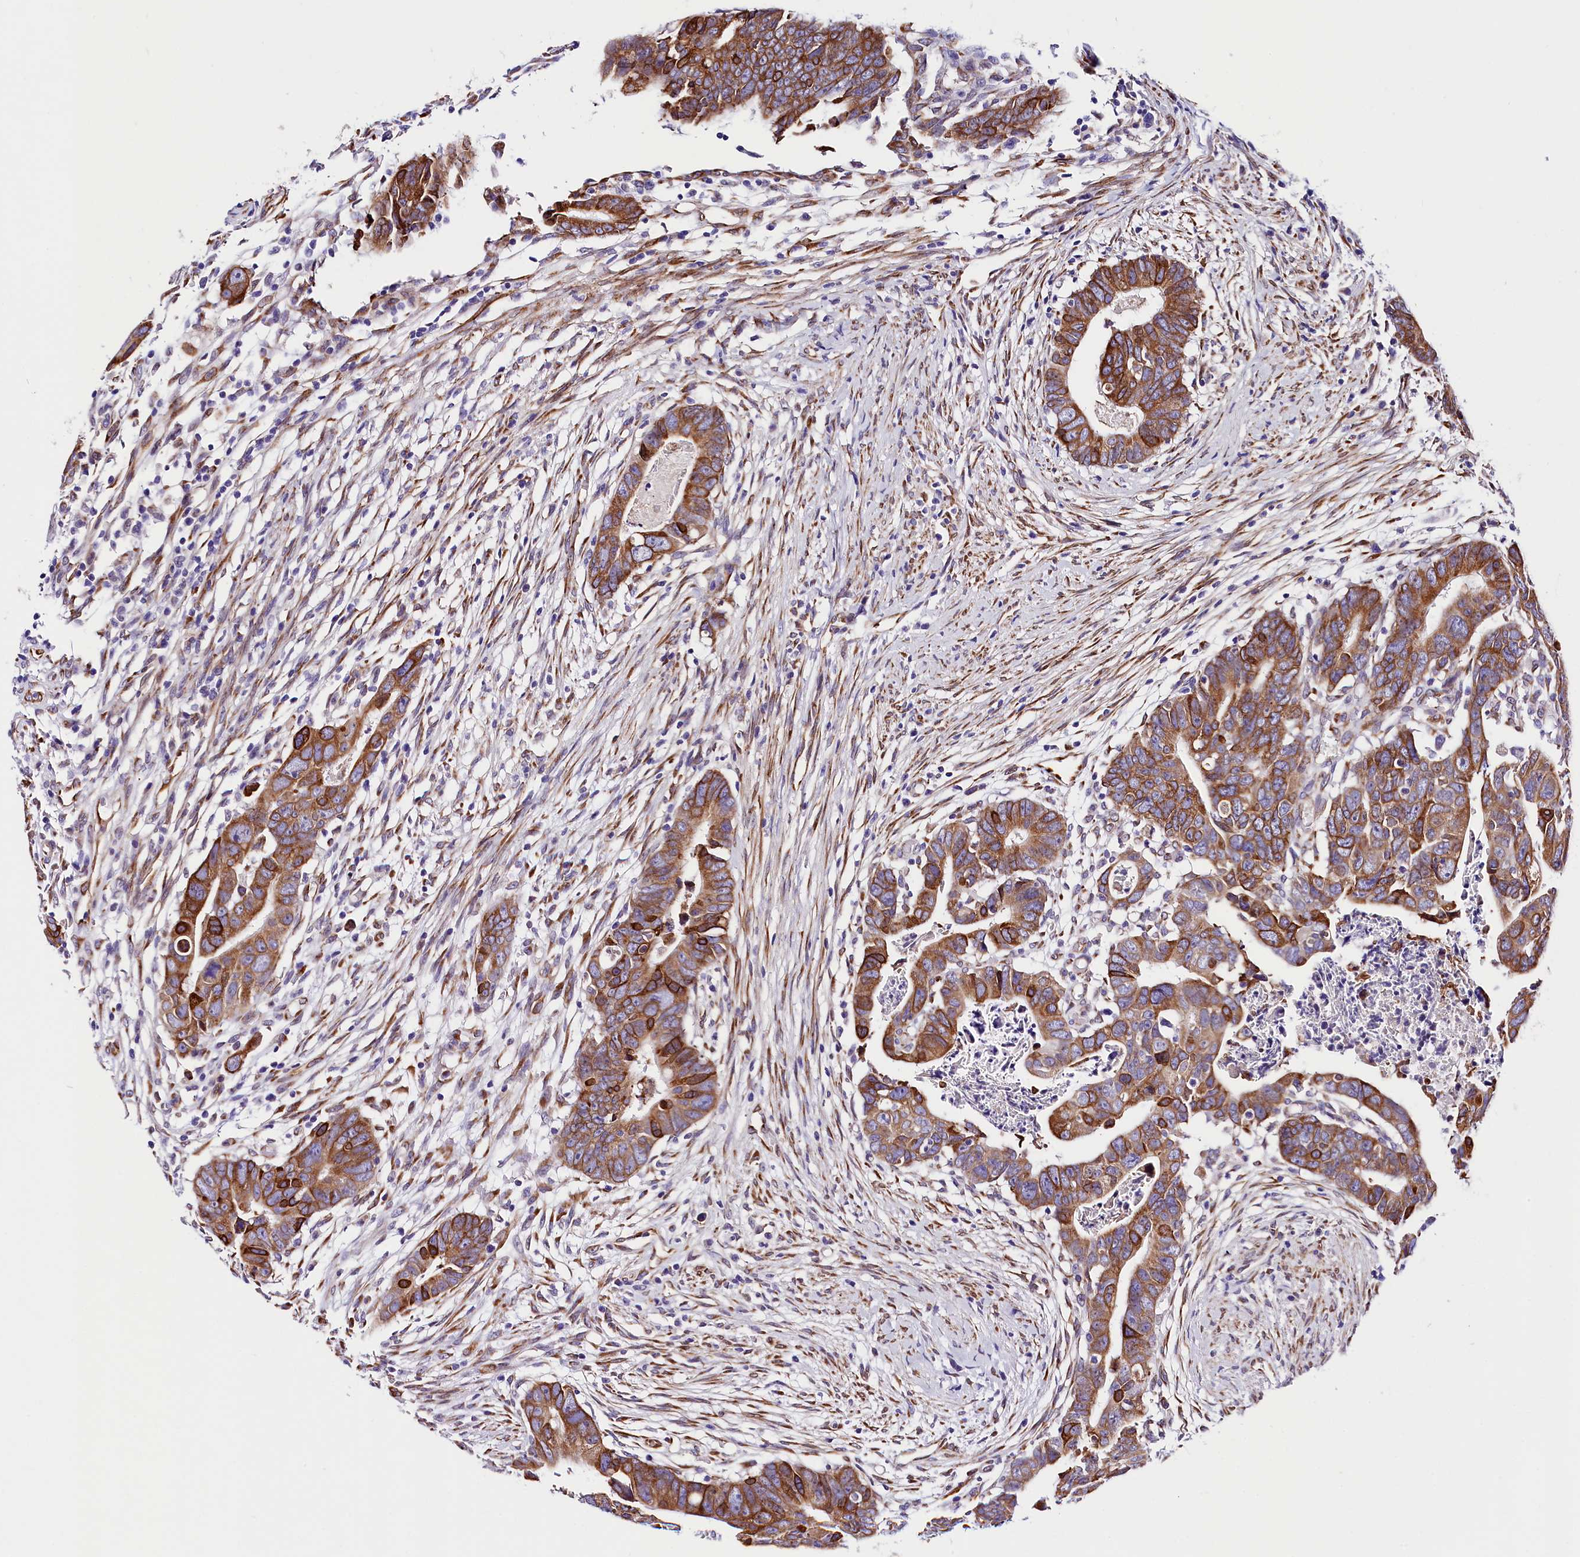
{"staining": {"intensity": "moderate", "quantity": ">75%", "location": "cytoplasmic/membranous"}, "tissue": "colorectal cancer", "cell_type": "Tumor cells", "image_type": "cancer", "snomed": [{"axis": "morphology", "description": "Adenocarcinoma, NOS"}, {"axis": "topography", "description": "Rectum"}], "caption": "DAB (3,3'-diaminobenzidine) immunohistochemical staining of human colorectal cancer reveals moderate cytoplasmic/membranous protein positivity in about >75% of tumor cells.", "gene": "ITGA1", "patient": {"sex": "female", "age": 65}}